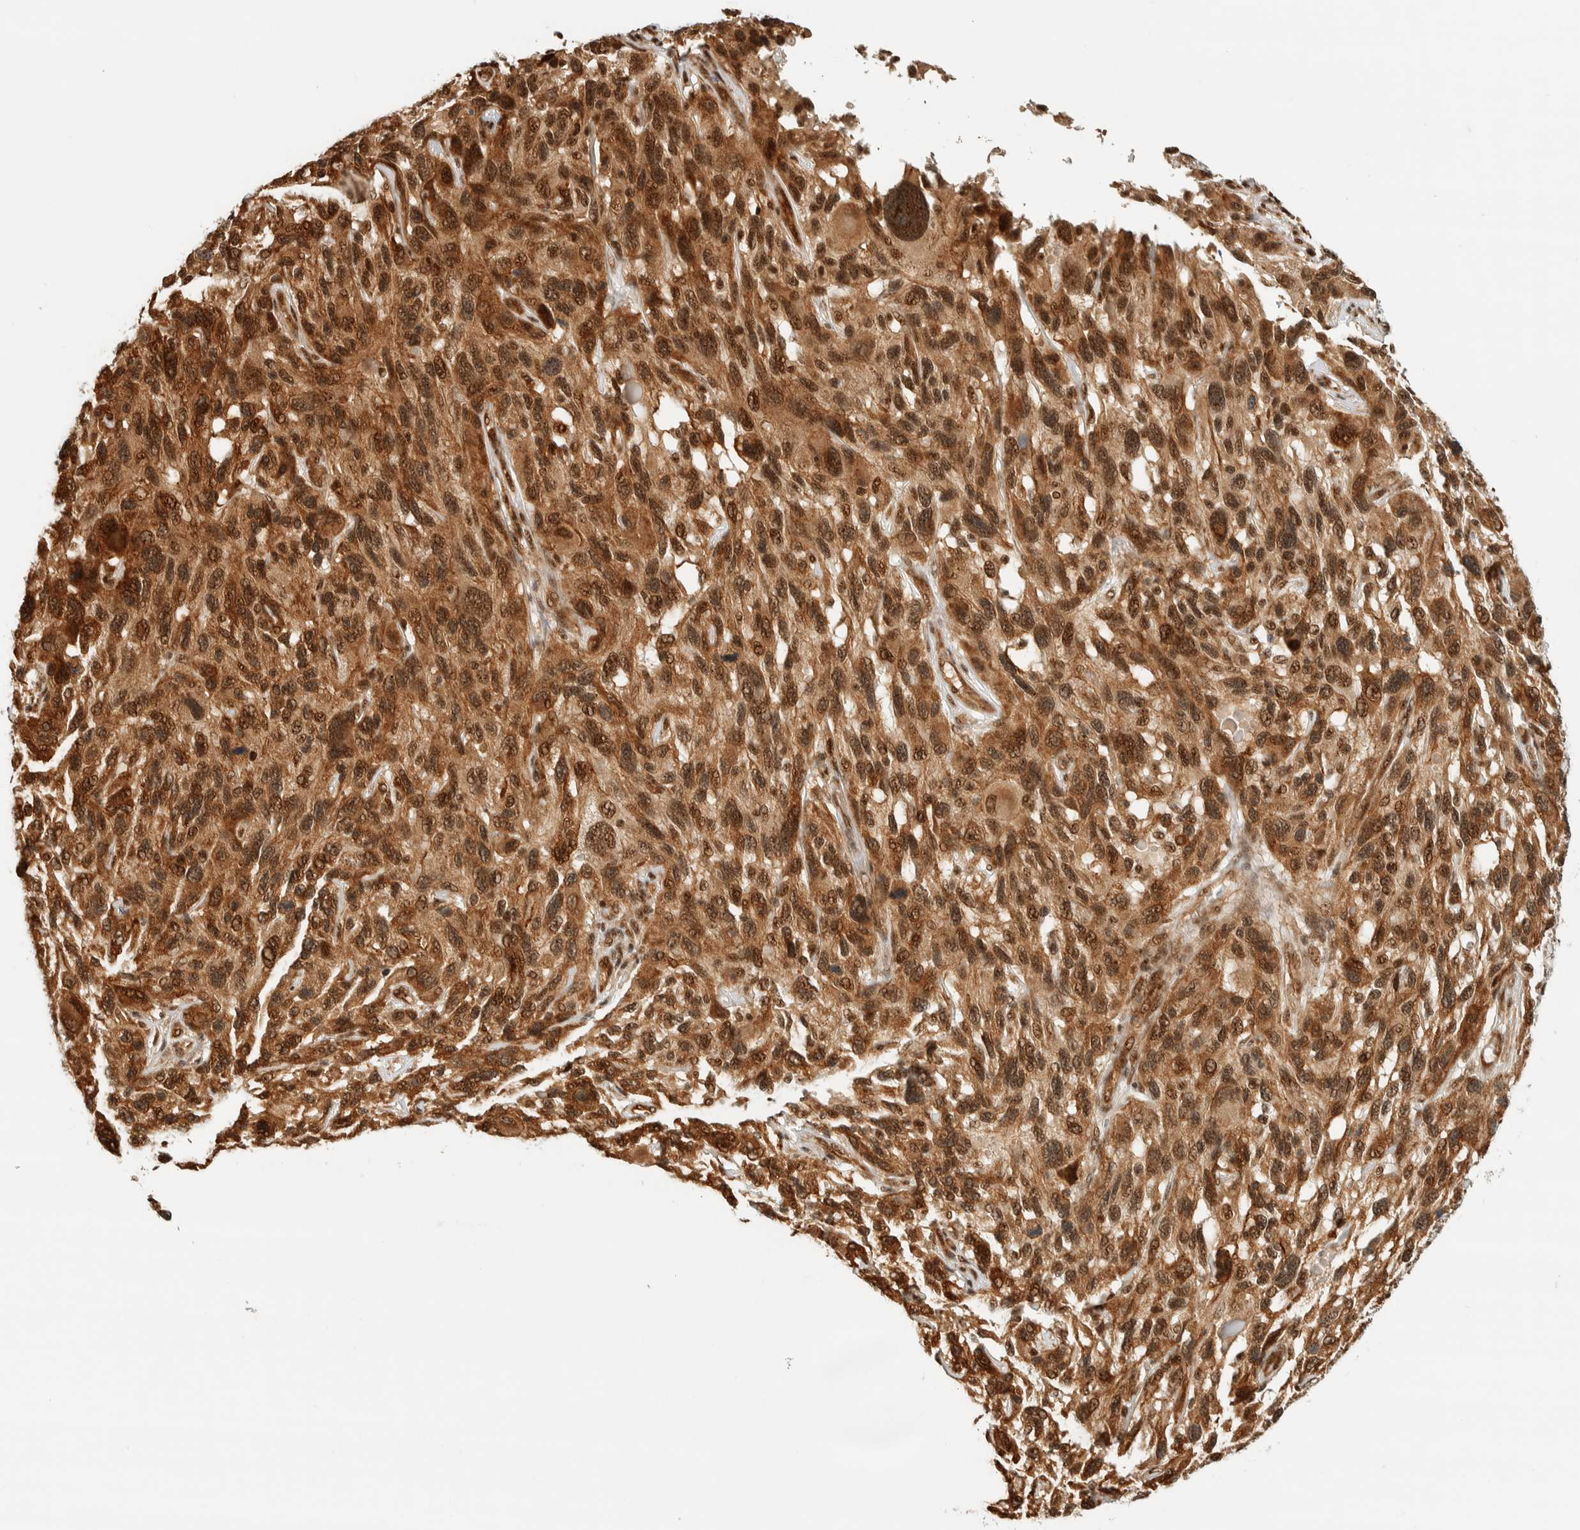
{"staining": {"intensity": "moderate", "quantity": ">75%", "location": "cytoplasmic/membranous,nuclear"}, "tissue": "melanoma", "cell_type": "Tumor cells", "image_type": "cancer", "snomed": [{"axis": "morphology", "description": "Malignant melanoma, NOS"}, {"axis": "topography", "description": "Skin"}], "caption": "DAB immunohistochemical staining of malignant melanoma shows moderate cytoplasmic/membranous and nuclear protein expression in approximately >75% of tumor cells.", "gene": "SIK1", "patient": {"sex": "male", "age": 53}}